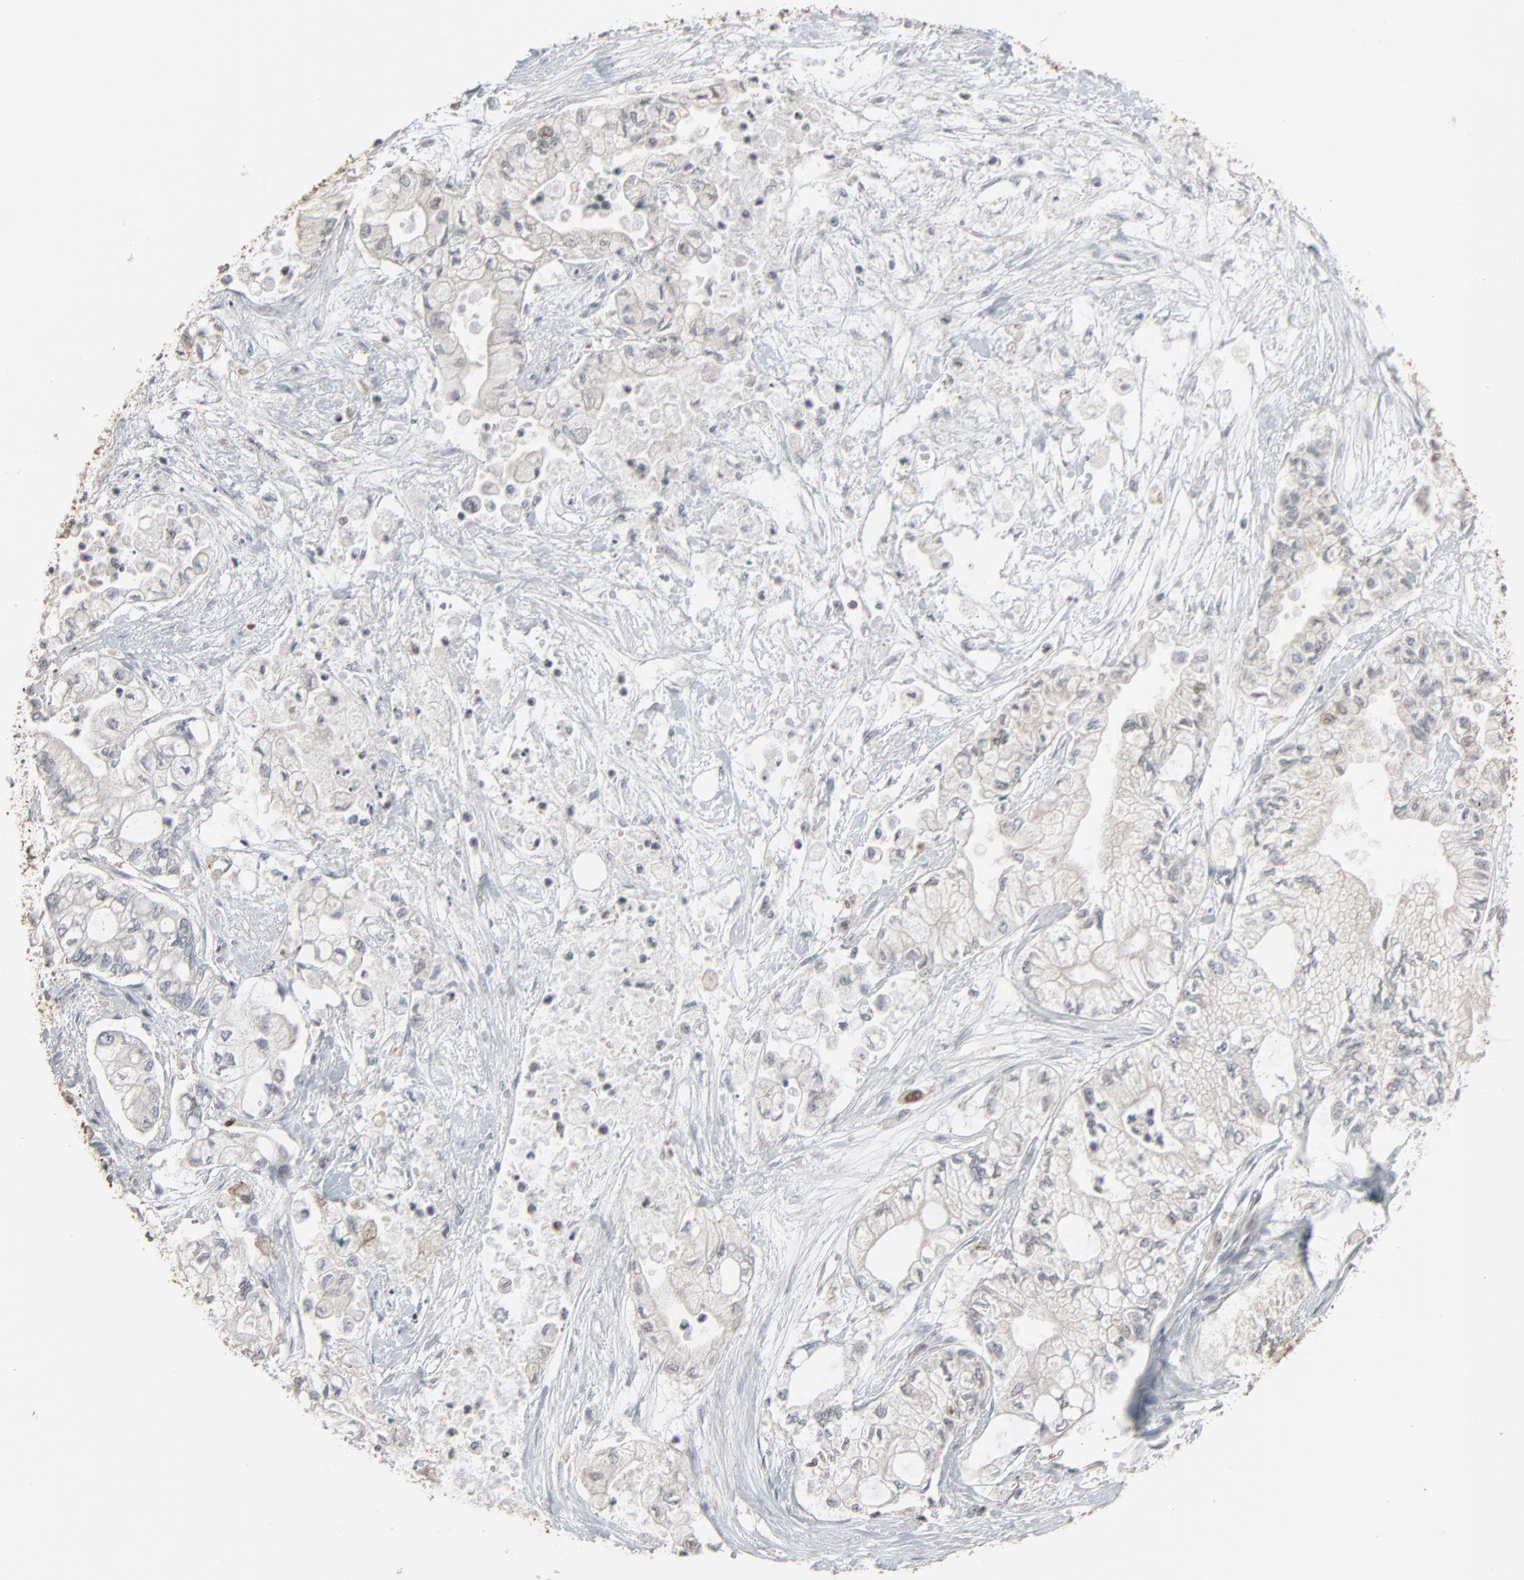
{"staining": {"intensity": "weak", "quantity": "<25%", "location": "cytoplasmic/membranous"}, "tissue": "pancreatic cancer", "cell_type": "Tumor cells", "image_type": "cancer", "snomed": [{"axis": "morphology", "description": "Adenocarcinoma, NOS"}, {"axis": "topography", "description": "Pancreas"}], "caption": "Immunohistochemical staining of human adenocarcinoma (pancreatic) displays no significant positivity in tumor cells.", "gene": "DOCK8", "patient": {"sex": "male", "age": 79}}